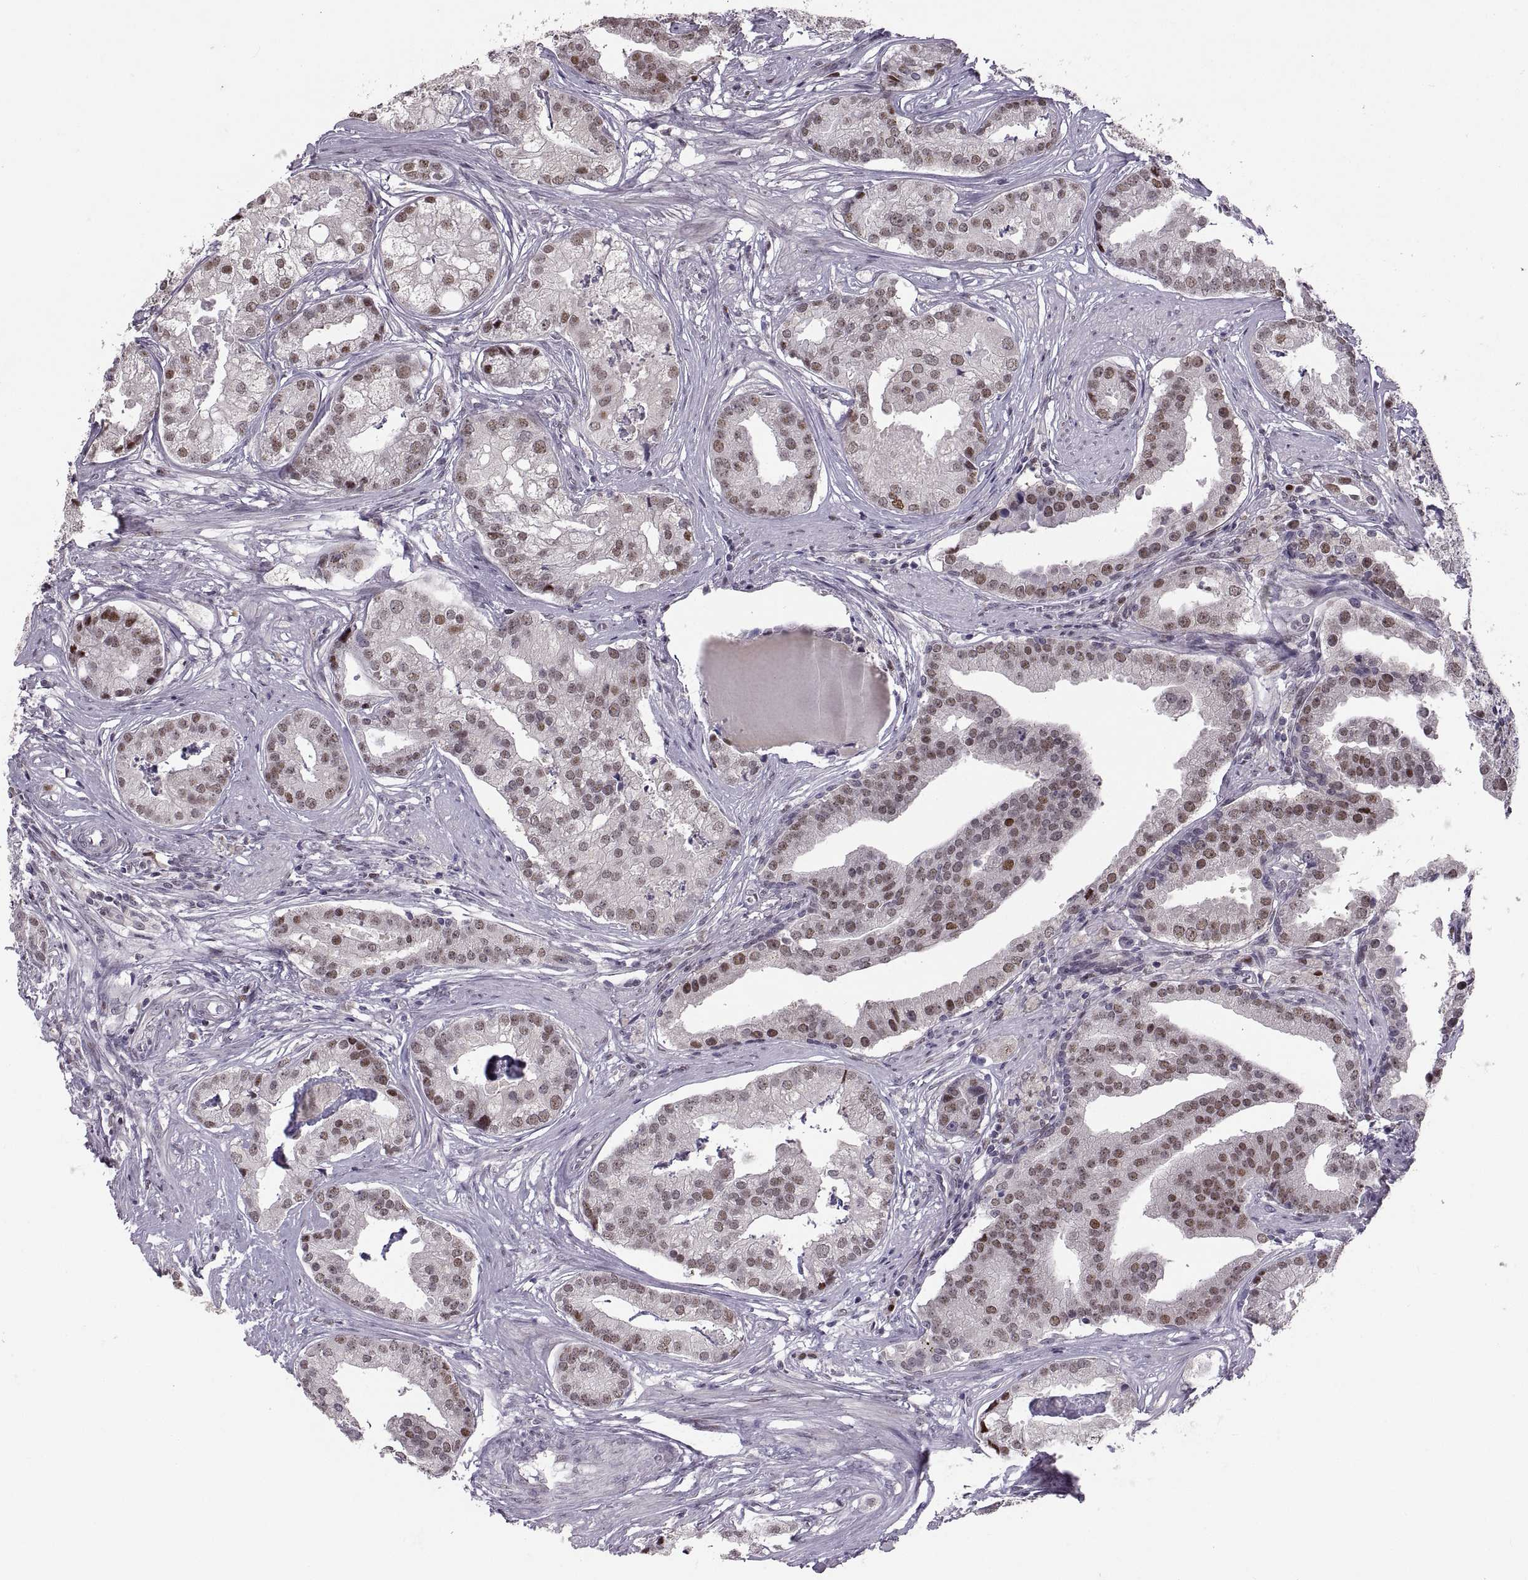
{"staining": {"intensity": "moderate", "quantity": "25%-75%", "location": "nuclear"}, "tissue": "prostate cancer", "cell_type": "Tumor cells", "image_type": "cancer", "snomed": [{"axis": "morphology", "description": "Adenocarcinoma, NOS"}, {"axis": "topography", "description": "Prostate and seminal vesicle, NOS"}, {"axis": "topography", "description": "Prostate"}], "caption": "Adenocarcinoma (prostate) stained with immunohistochemistry (IHC) shows moderate nuclear staining in approximately 25%-75% of tumor cells.", "gene": "SNAI1", "patient": {"sex": "male", "age": 44}}